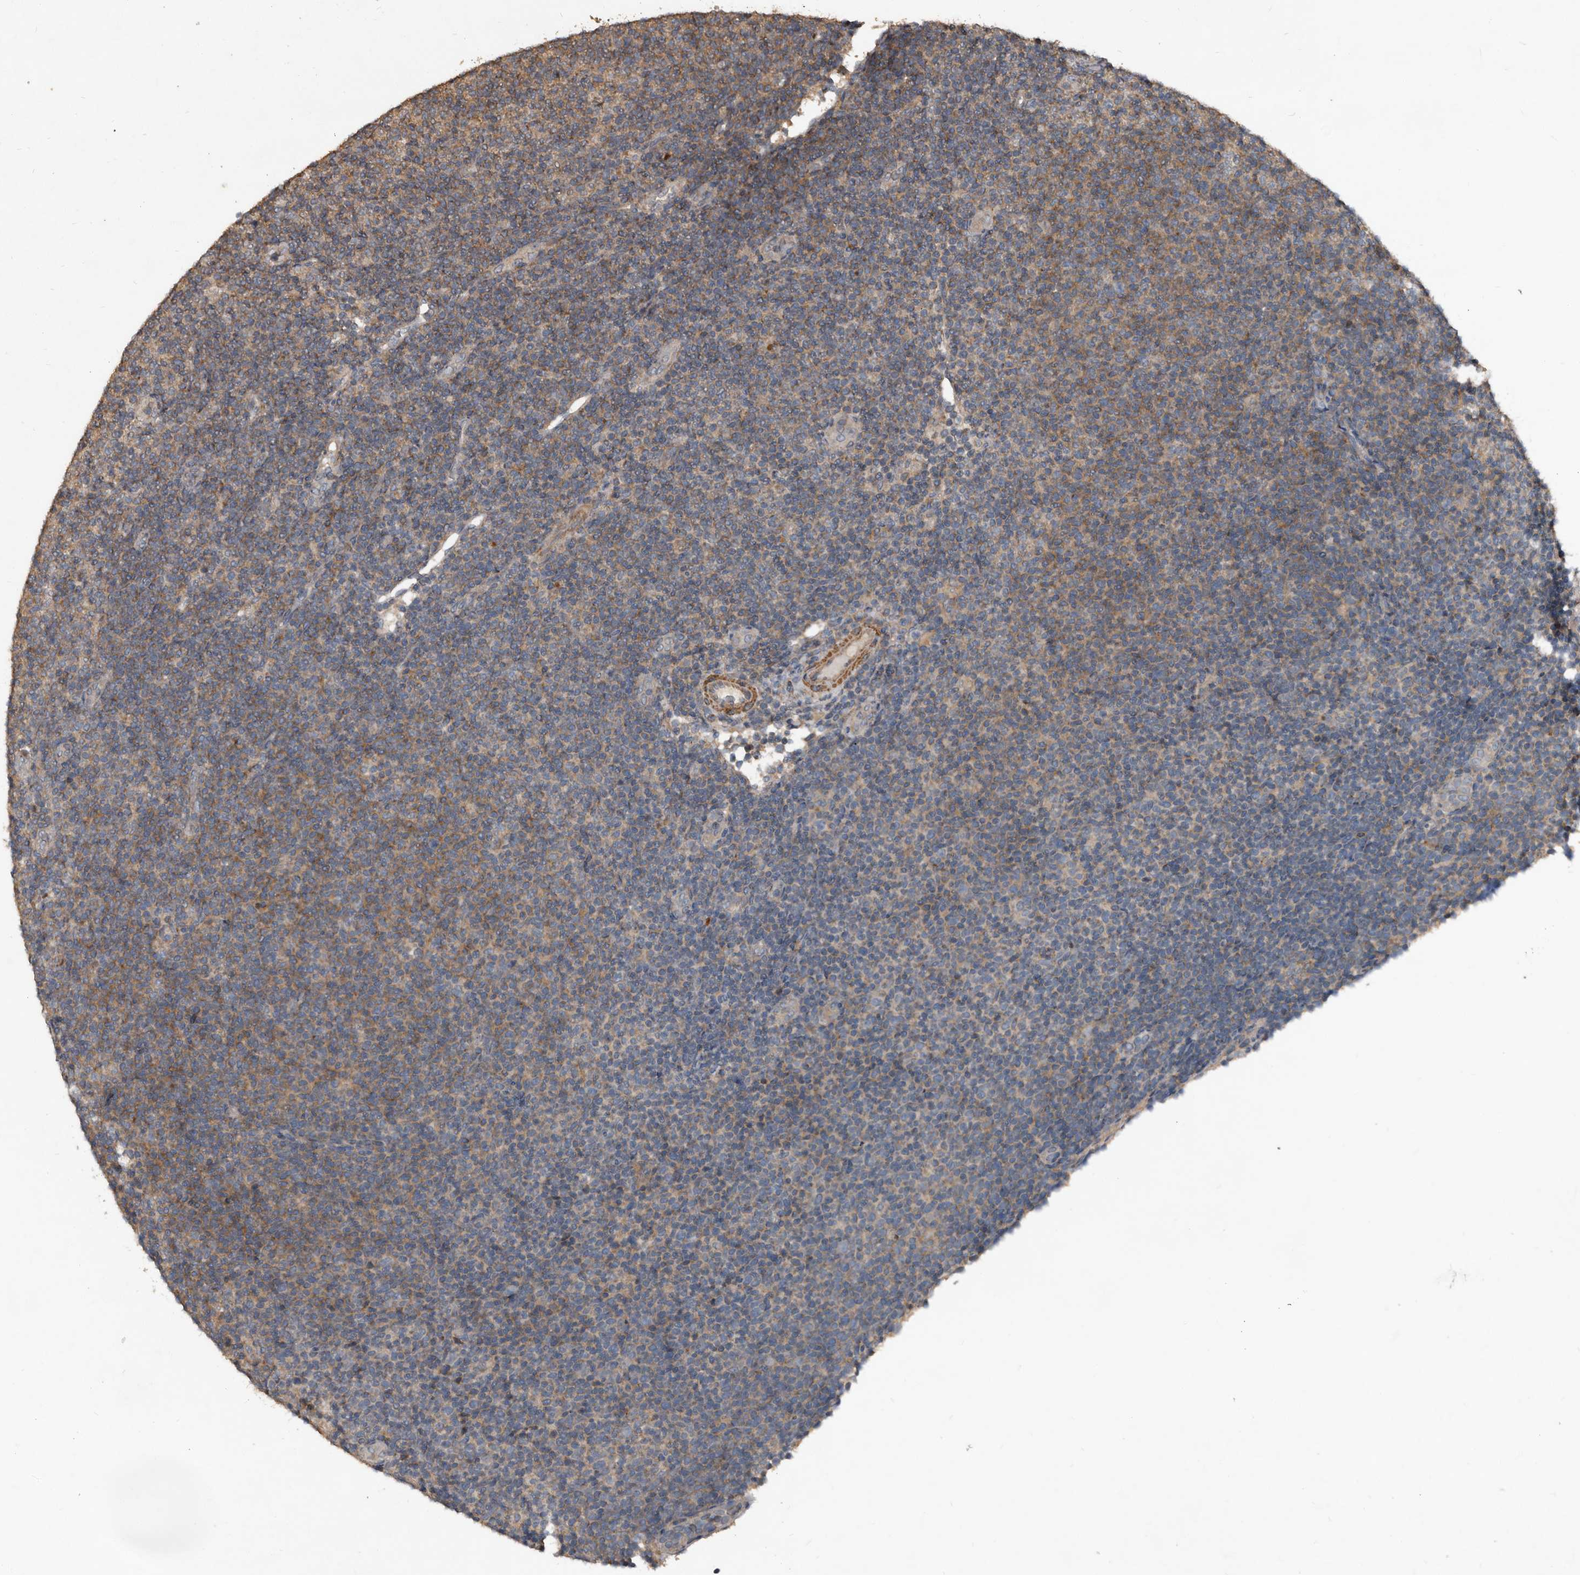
{"staining": {"intensity": "weak", "quantity": "<25%", "location": "cytoplasmic/membranous"}, "tissue": "lymphoma", "cell_type": "Tumor cells", "image_type": "cancer", "snomed": [{"axis": "morphology", "description": "Malignant lymphoma, non-Hodgkin's type, Low grade"}, {"axis": "topography", "description": "Lymph node"}], "caption": "An IHC histopathology image of lymphoma is shown. There is no staining in tumor cells of lymphoma.", "gene": "GREB1", "patient": {"sex": "male", "age": 66}}